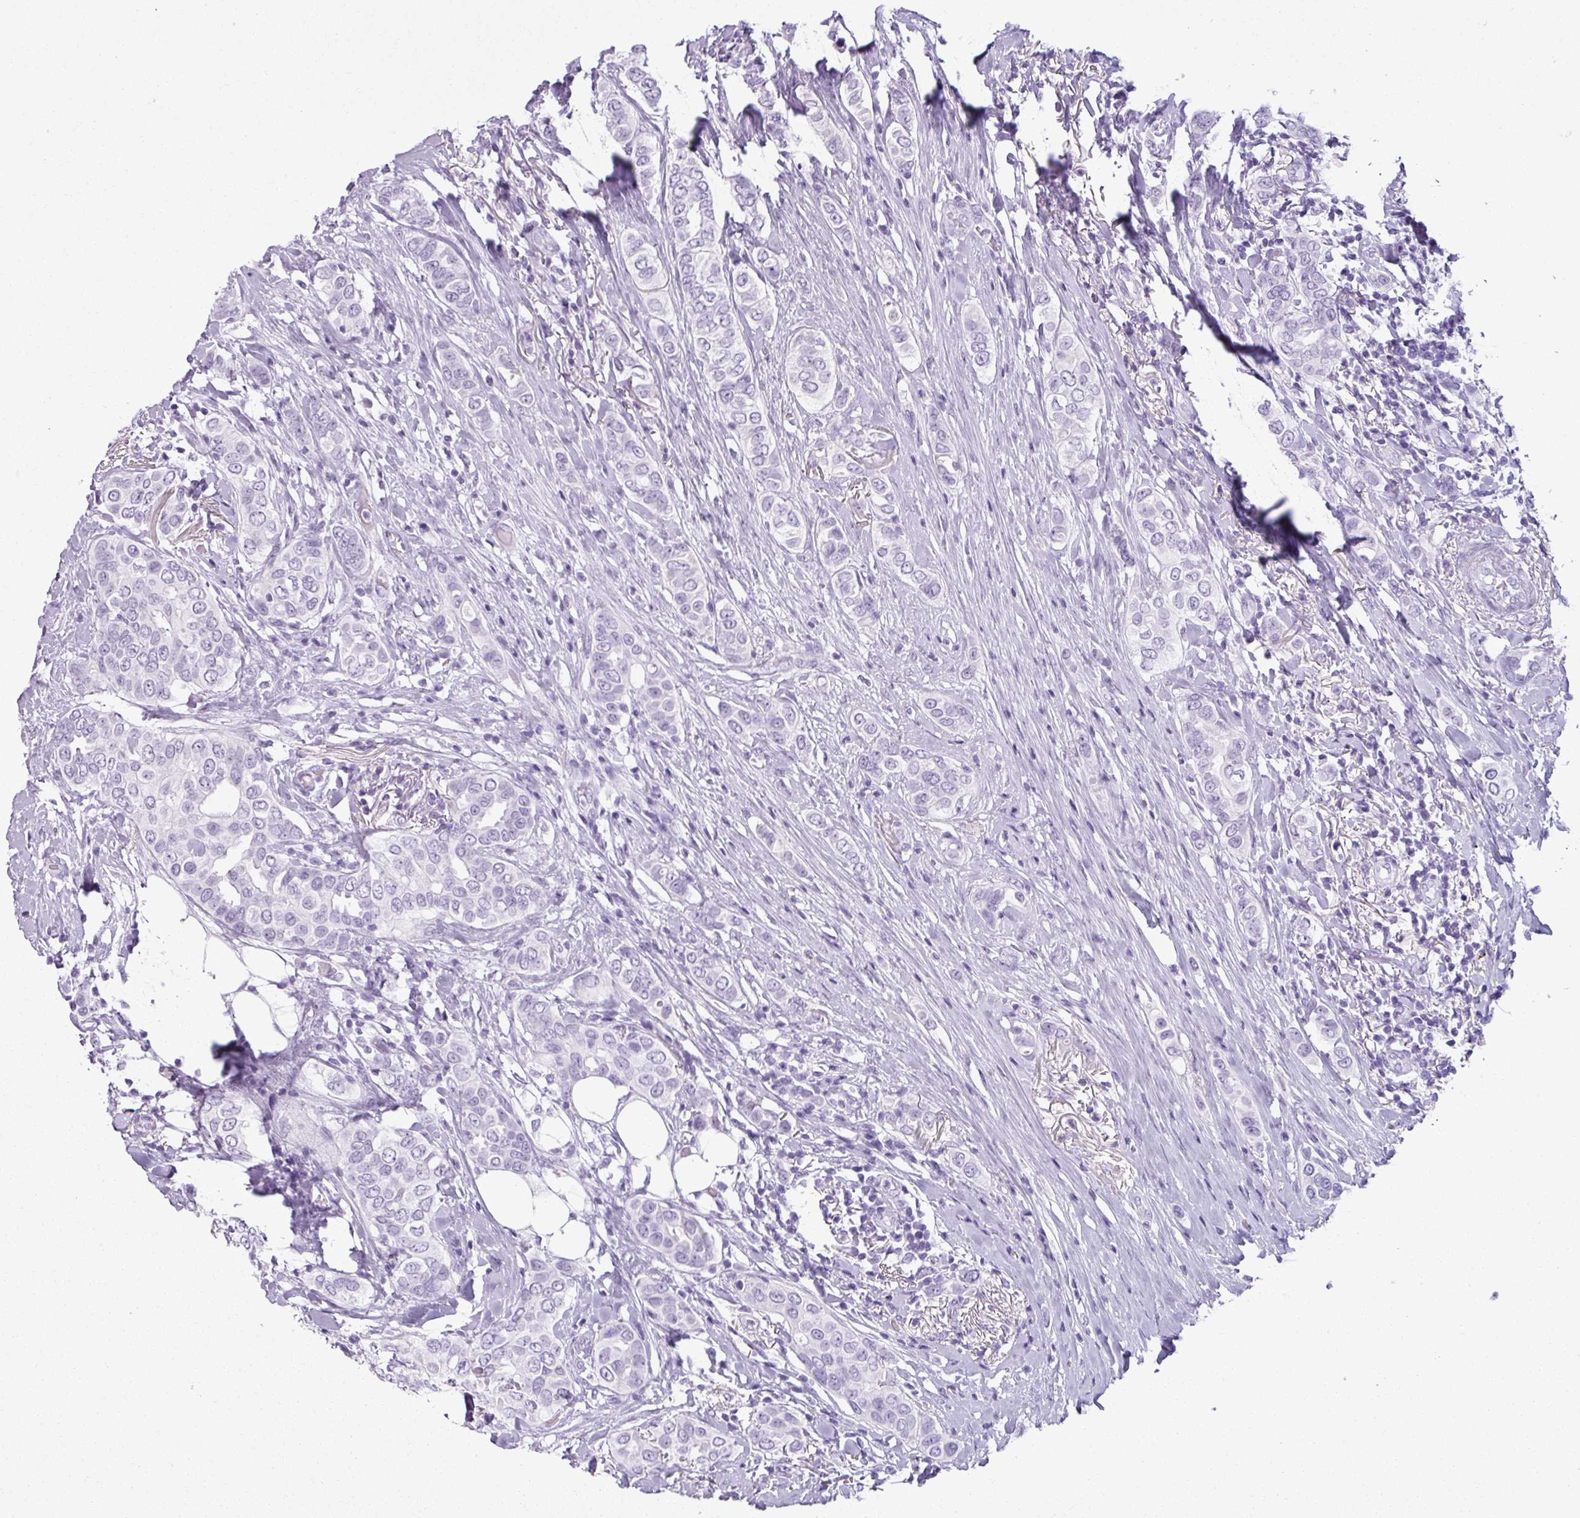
{"staining": {"intensity": "negative", "quantity": "none", "location": "none"}, "tissue": "breast cancer", "cell_type": "Tumor cells", "image_type": "cancer", "snomed": [{"axis": "morphology", "description": "Lobular carcinoma"}, {"axis": "topography", "description": "Breast"}], "caption": "This is an immunohistochemistry micrograph of breast cancer (lobular carcinoma). There is no staining in tumor cells.", "gene": "SCT", "patient": {"sex": "female", "age": 51}}